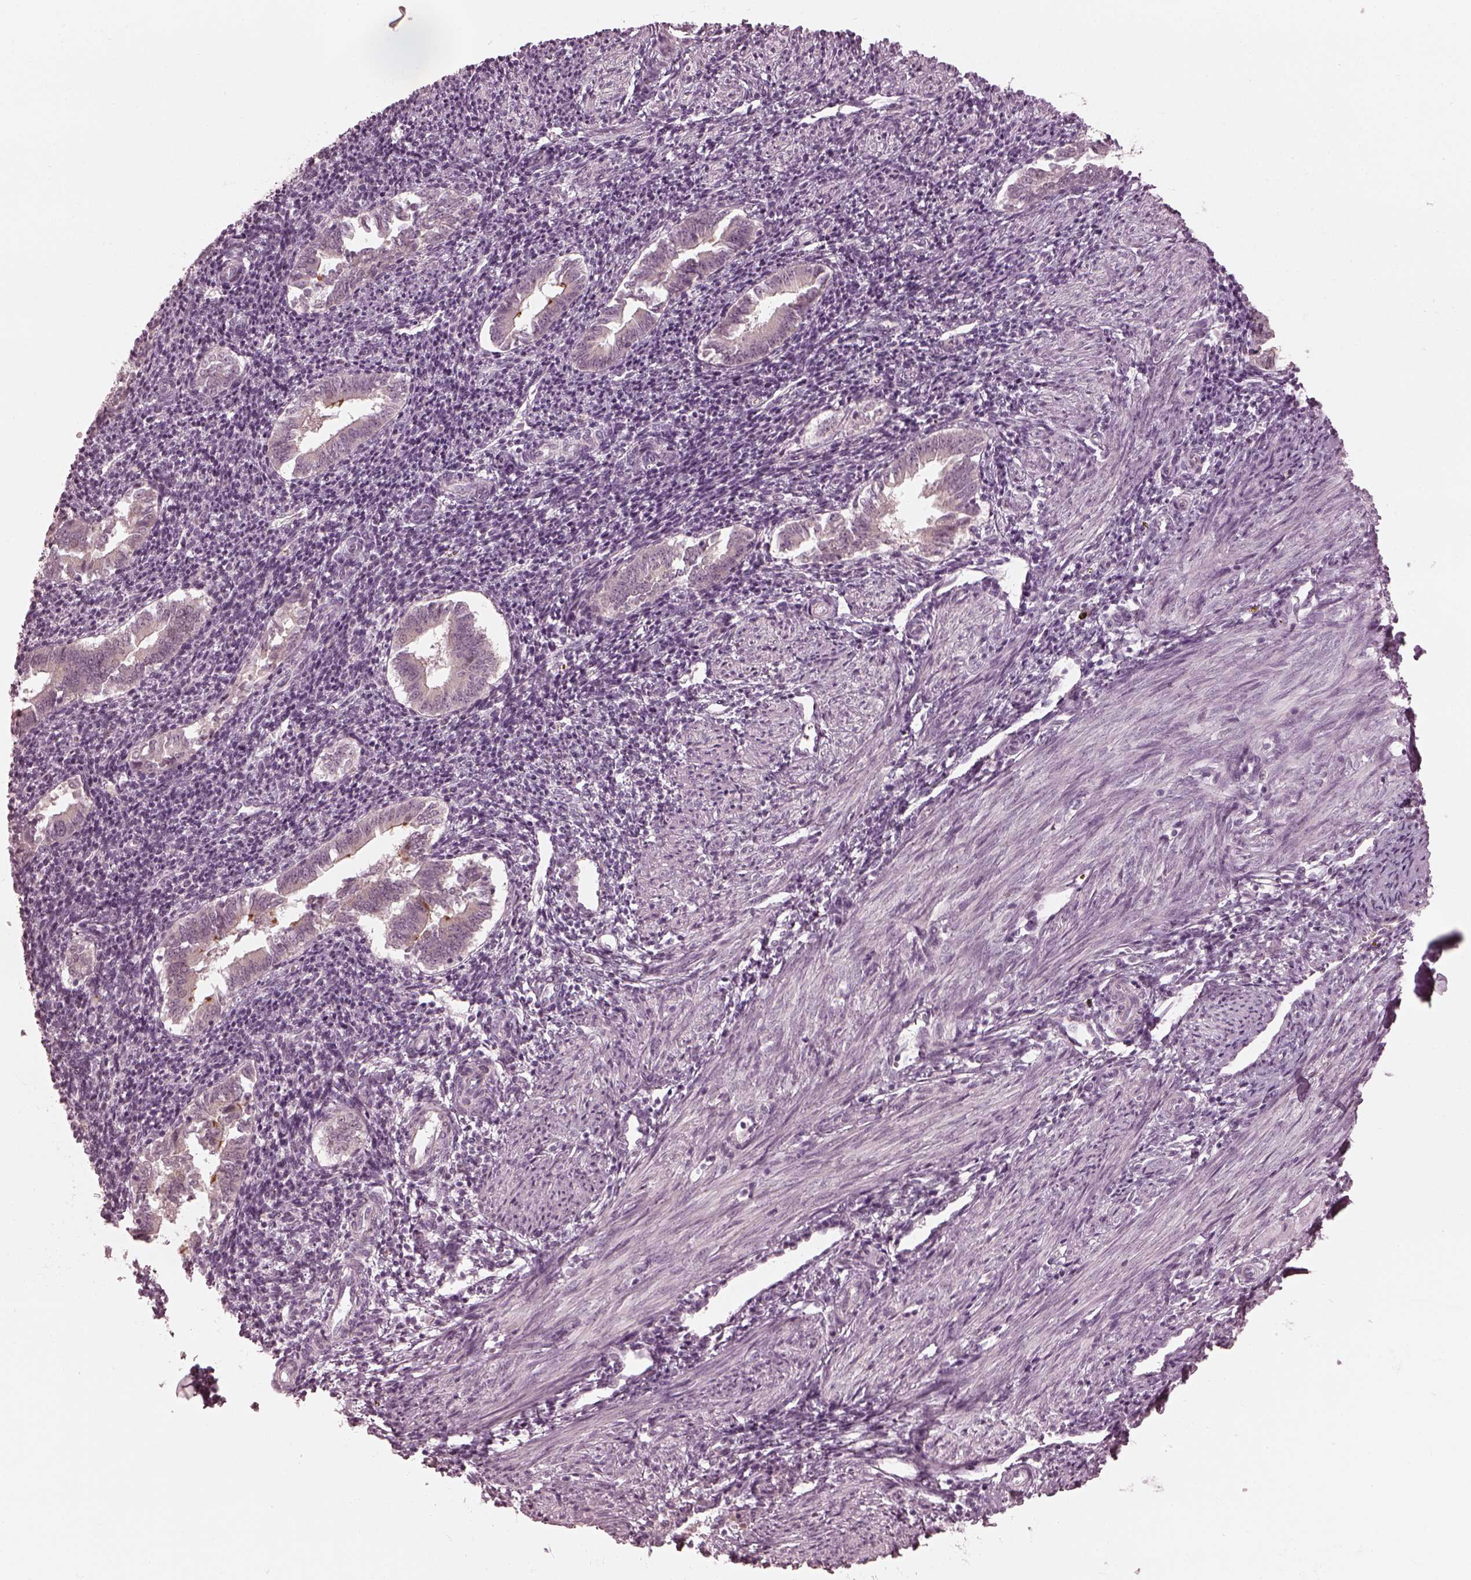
{"staining": {"intensity": "negative", "quantity": "none", "location": "none"}, "tissue": "endometrium", "cell_type": "Cells in endometrial stroma", "image_type": "normal", "snomed": [{"axis": "morphology", "description": "Normal tissue, NOS"}, {"axis": "topography", "description": "Endometrium"}], "caption": "The image demonstrates no staining of cells in endometrial stroma in unremarkable endometrium. (DAB (3,3'-diaminobenzidine) immunohistochemistry, high magnification).", "gene": "CCDC170", "patient": {"sex": "female", "age": 25}}